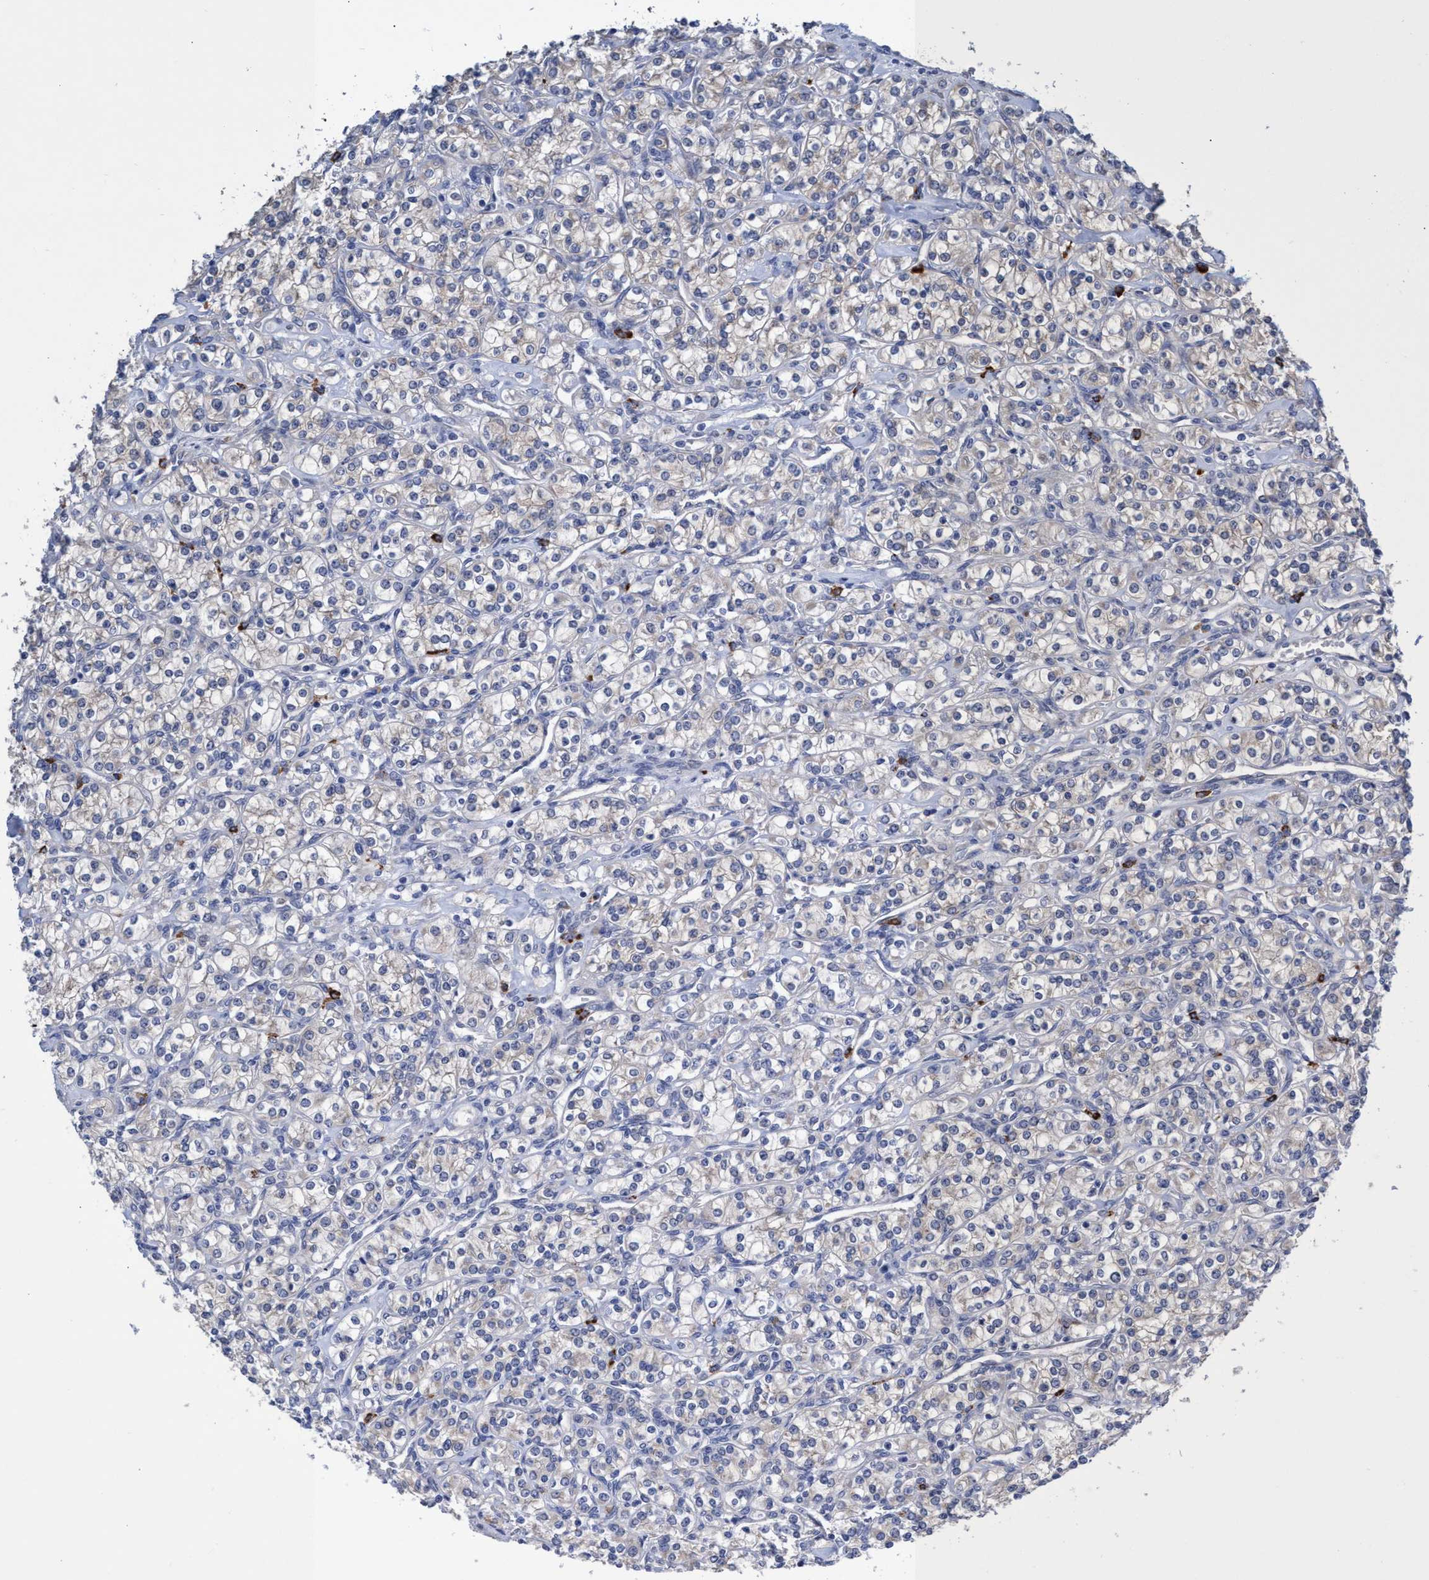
{"staining": {"intensity": "negative", "quantity": "none", "location": "none"}, "tissue": "renal cancer", "cell_type": "Tumor cells", "image_type": "cancer", "snomed": [{"axis": "morphology", "description": "Adenocarcinoma, NOS"}, {"axis": "topography", "description": "Kidney"}], "caption": "Protein analysis of renal cancer (adenocarcinoma) reveals no significant expression in tumor cells.", "gene": "SVEP1", "patient": {"sex": "male", "age": 77}}